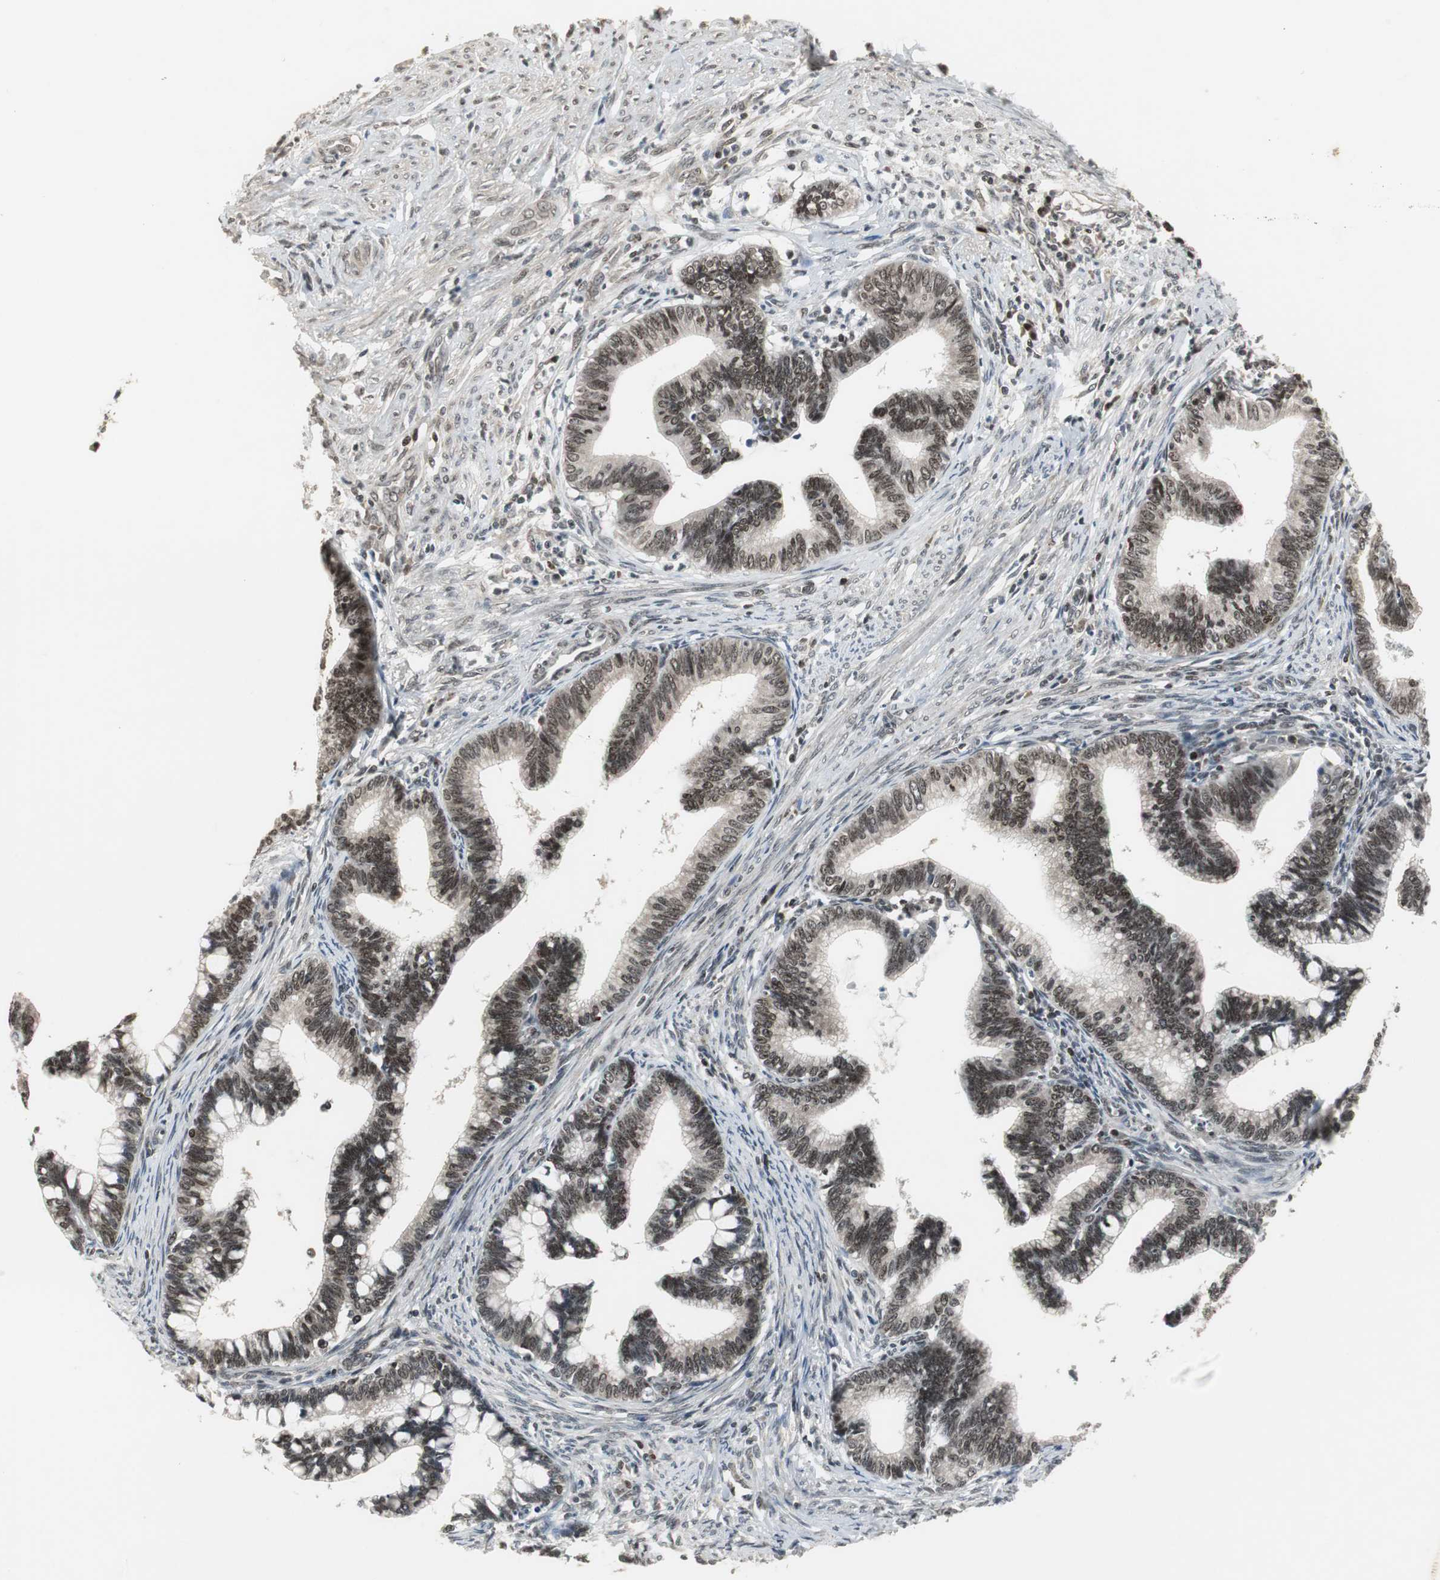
{"staining": {"intensity": "moderate", "quantity": ">75%", "location": "nuclear"}, "tissue": "cervical cancer", "cell_type": "Tumor cells", "image_type": "cancer", "snomed": [{"axis": "morphology", "description": "Adenocarcinoma, NOS"}, {"axis": "topography", "description": "Cervix"}], "caption": "Protein staining demonstrates moderate nuclear expression in about >75% of tumor cells in cervical cancer. Immunohistochemistry (ihc) stains the protein of interest in brown and the nuclei are stained blue.", "gene": "MPG", "patient": {"sex": "female", "age": 36}}